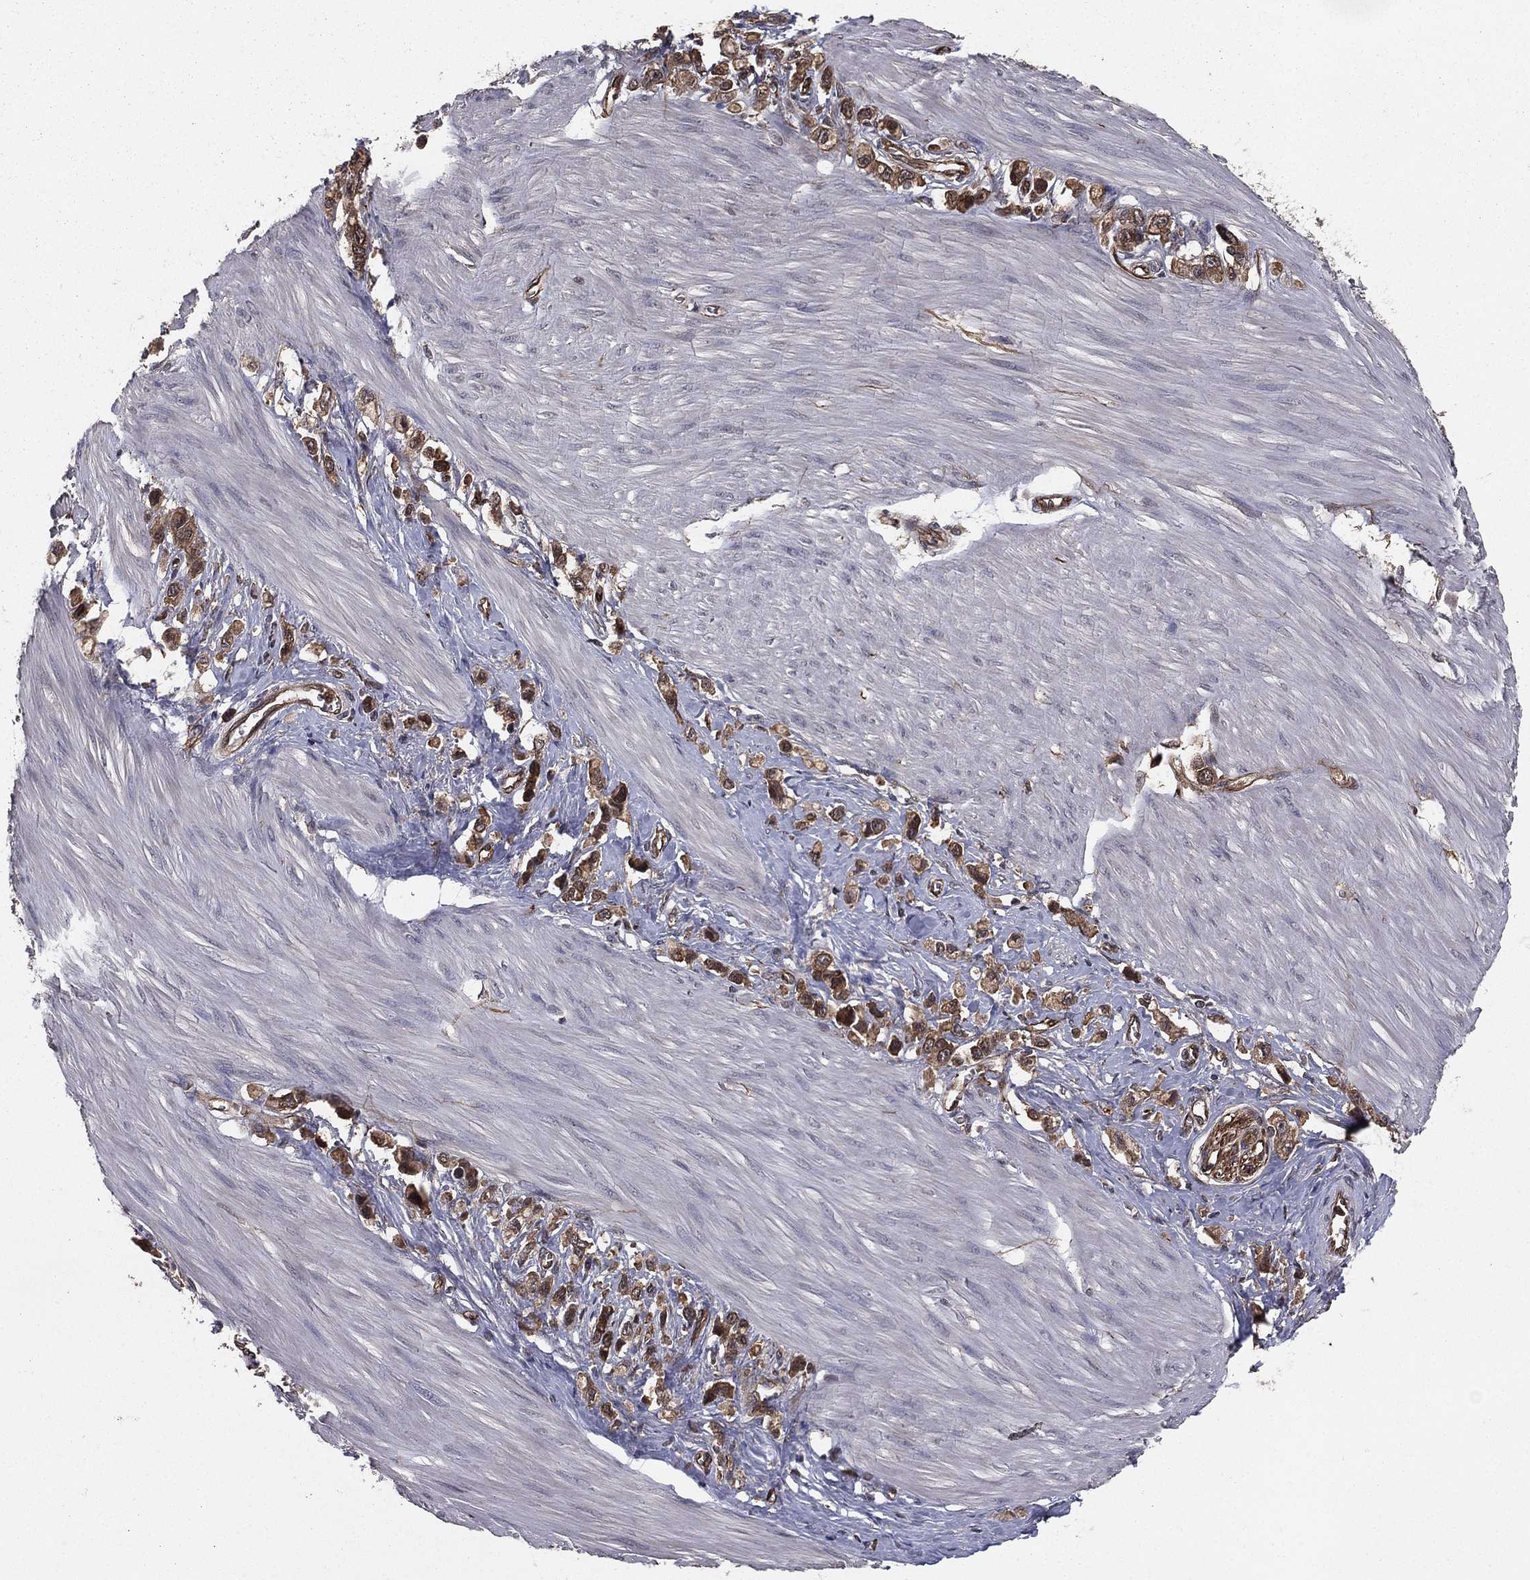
{"staining": {"intensity": "strong", "quantity": ">75%", "location": "cytoplasmic/membranous"}, "tissue": "stomach cancer", "cell_type": "Tumor cells", "image_type": "cancer", "snomed": [{"axis": "morphology", "description": "Normal tissue, NOS"}, {"axis": "morphology", "description": "Adenocarcinoma, NOS"}, {"axis": "morphology", "description": "Adenocarcinoma, High grade"}, {"axis": "topography", "description": "Stomach, upper"}, {"axis": "topography", "description": "Stomach"}], "caption": "Tumor cells reveal strong cytoplasmic/membranous positivity in about >75% of cells in stomach adenocarcinoma.", "gene": "CERT1", "patient": {"sex": "female", "age": 65}}